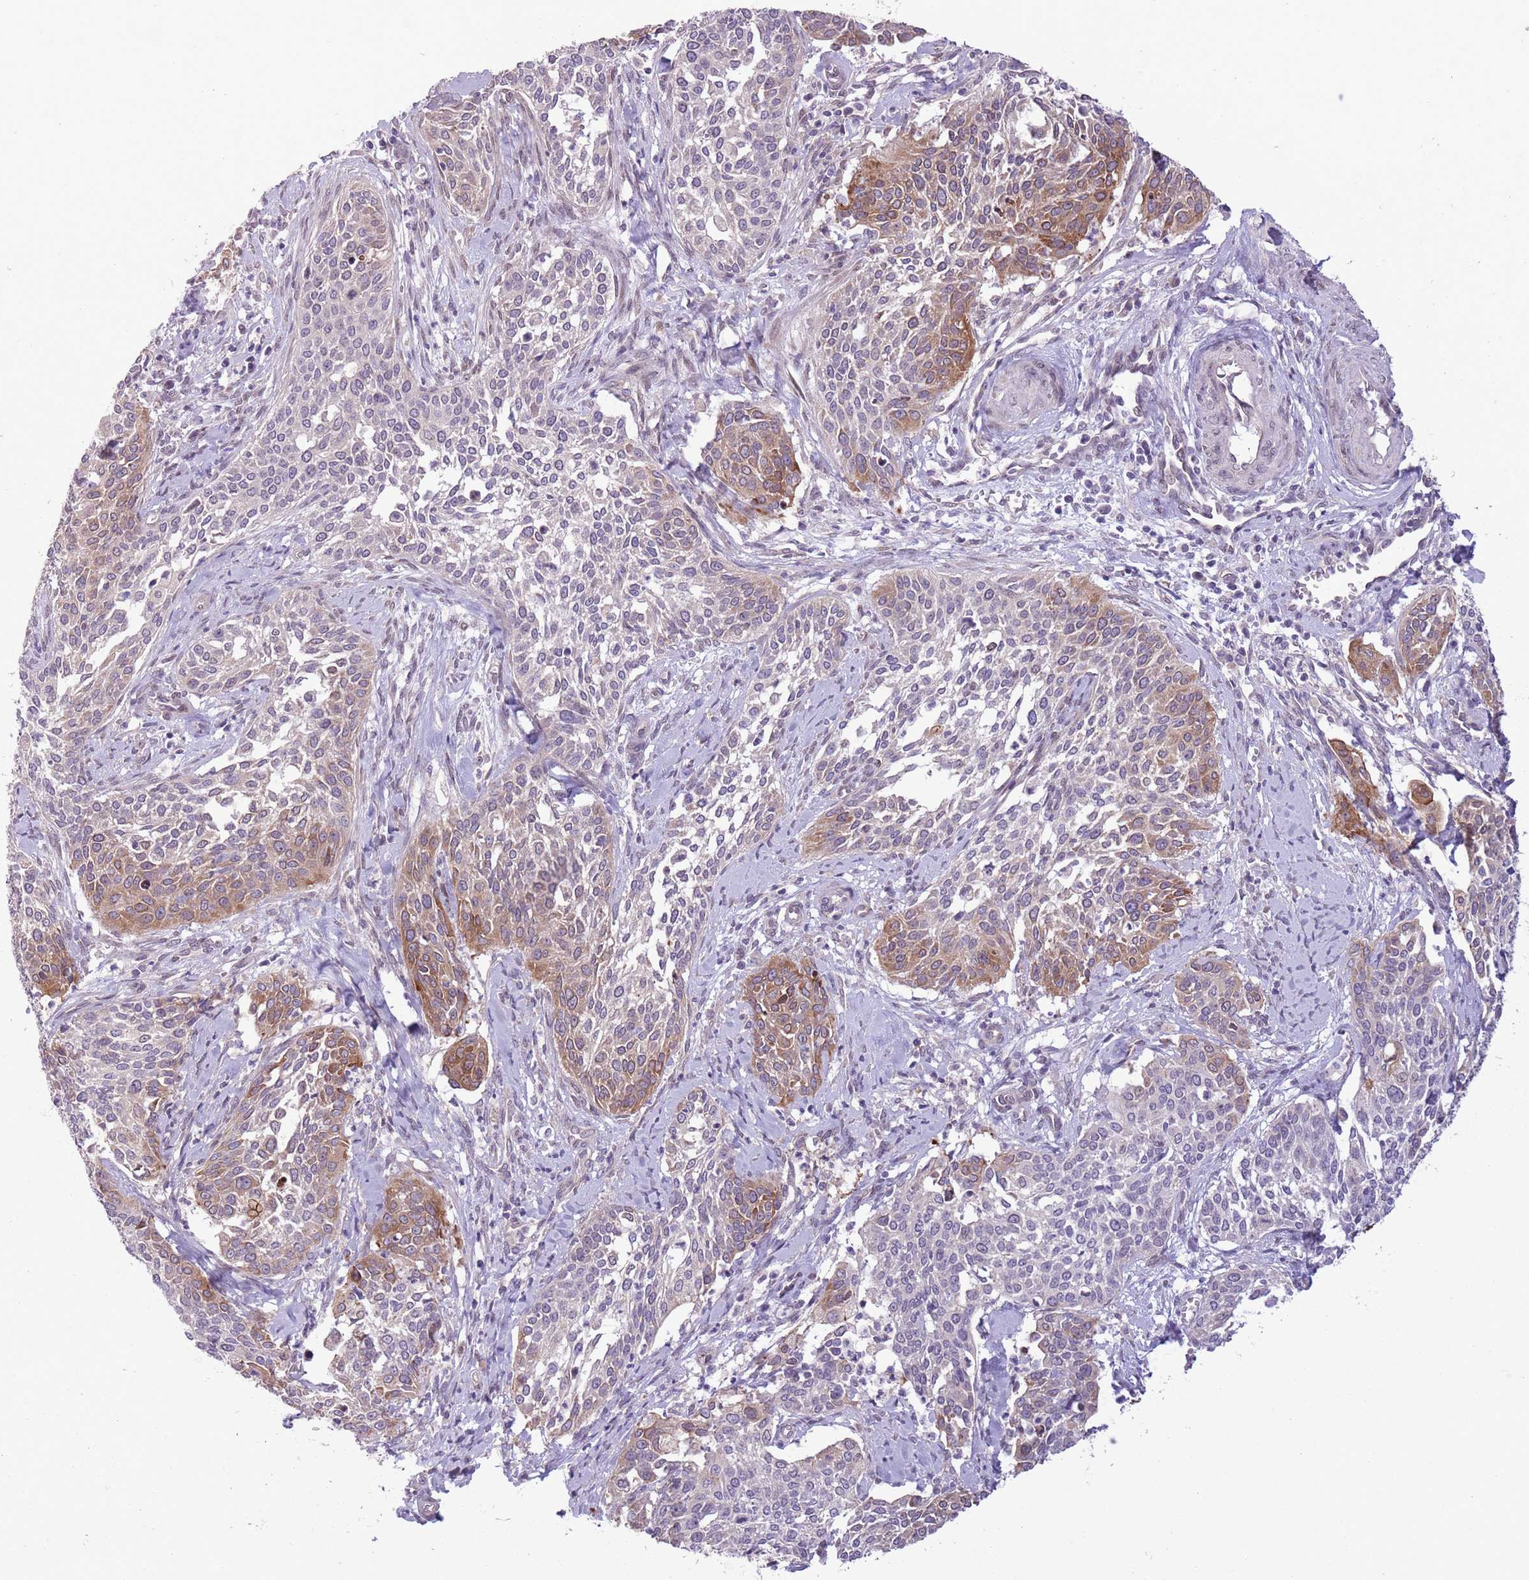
{"staining": {"intensity": "moderate", "quantity": "<25%", "location": "cytoplasmic/membranous"}, "tissue": "cervical cancer", "cell_type": "Tumor cells", "image_type": "cancer", "snomed": [{"axis": "morphology", "description": "Squamous cell carcinoma, NOS"}, {"axis": "topography", "description": "Cervix"}], "caption": "High-magnification brightfield microscopy of cervical cancer stained with DAB (brown) and counterstained with hematoxylin (blue). tumor cells exhibit moderate cytoplasmic/membranous positivity is identified in approximately<25% of cells. The staining was performed using DAB to visualize the protein expression in brown, while the nuclei were stained in blue with hematoxylin (Magnification: 20x).", "gene": "CCND2", "patient": {"sex": "female", "age": 44}}